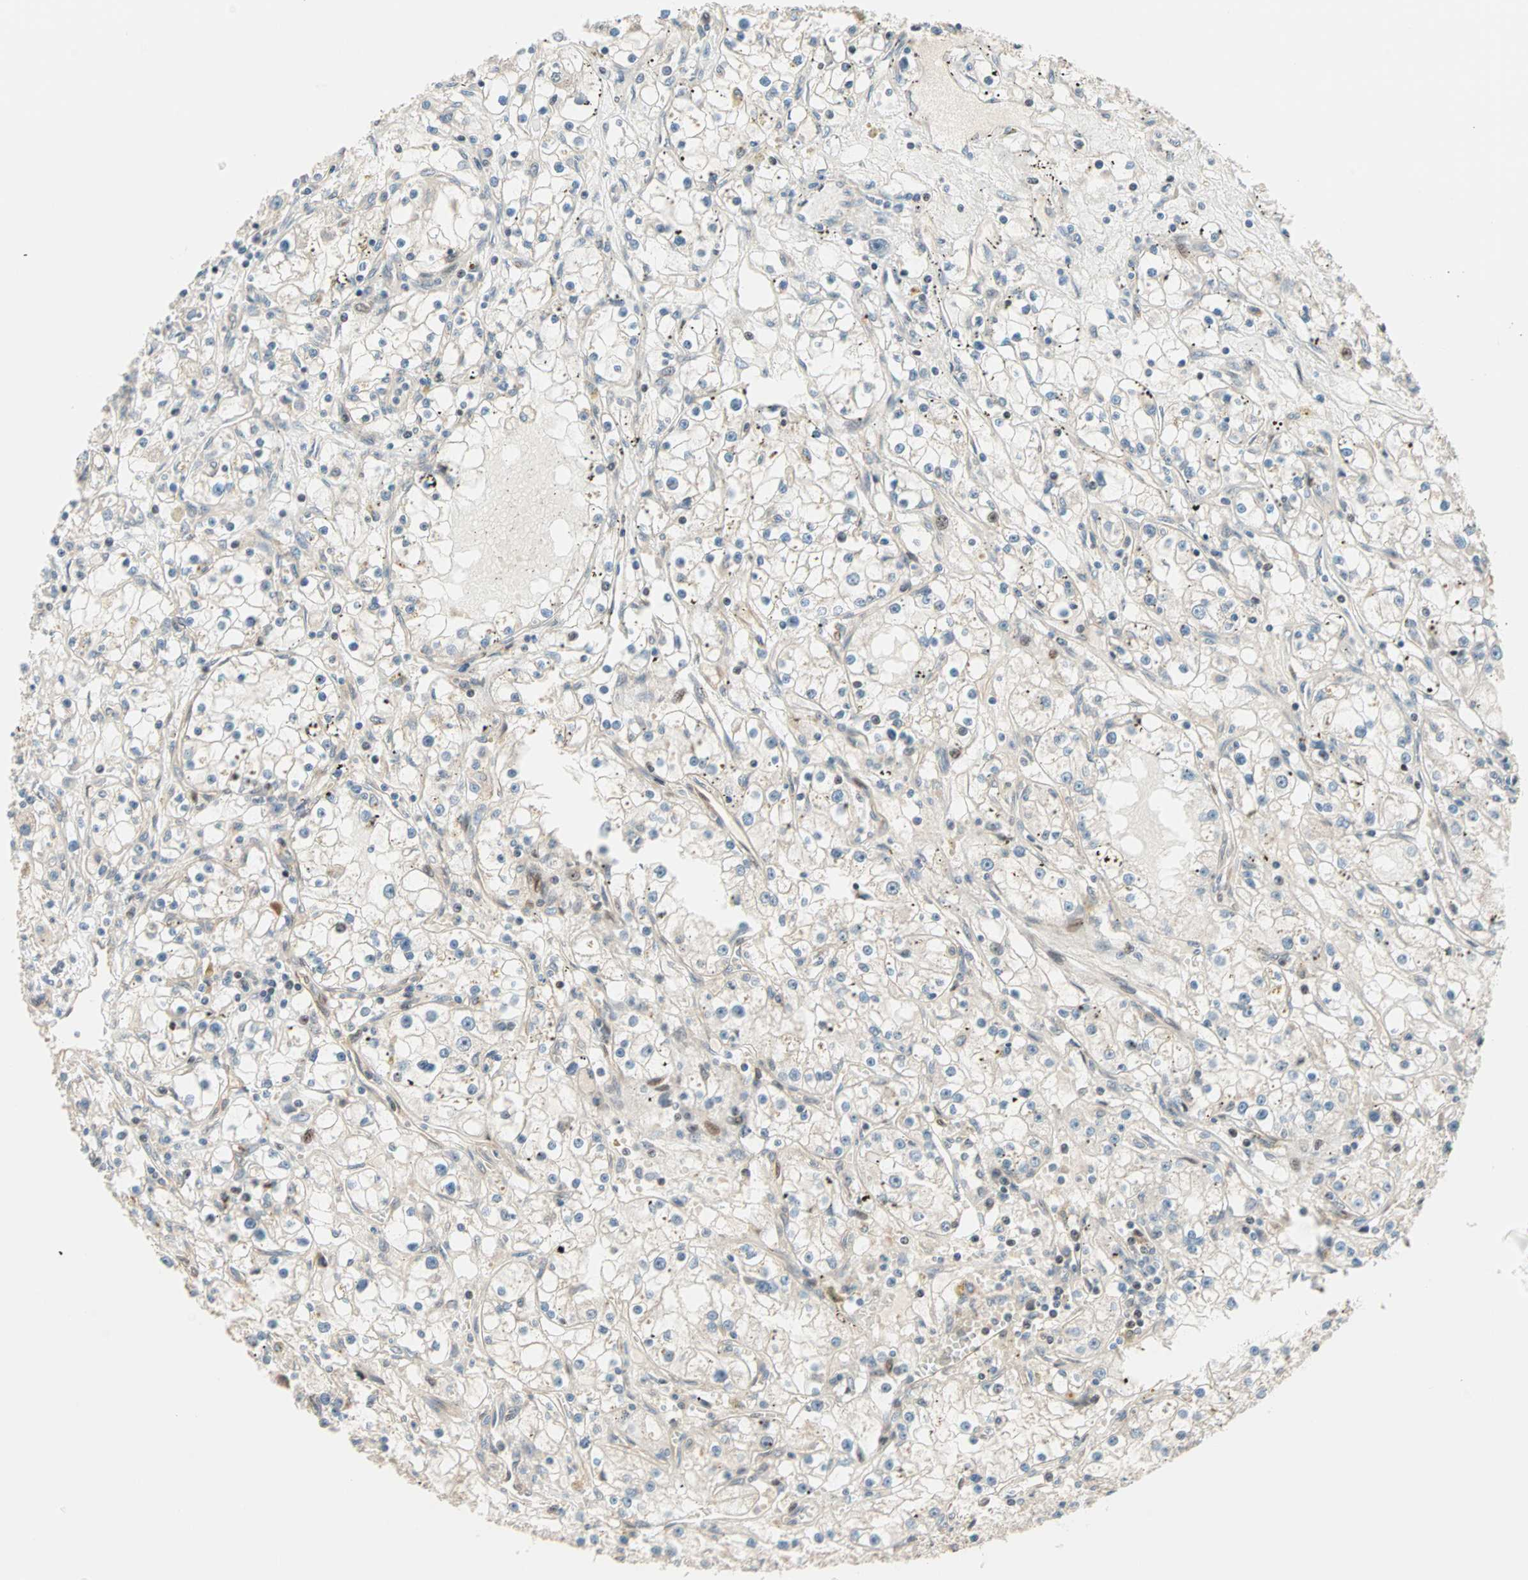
{"staining": {"intensity": "weak", "quantity": "<25%", "location": "cytoplasmic/membranous"}, "tissue": "renal cancer", "cell_type": "Tumor cells", "image_type": "cancer", "snomed": [{"axis": "morphology", "description": "Adenocarcinoma, NOS"}, {"axis": "topography", "description": "Kidney"}], "caption": "Human renal cancer (adenocarcinoma) stained for a protein using immunohistochemistry displays no staining in tumor cells.", "gene": "HECW1", "patient": {"sex": "male", "age": 56}}